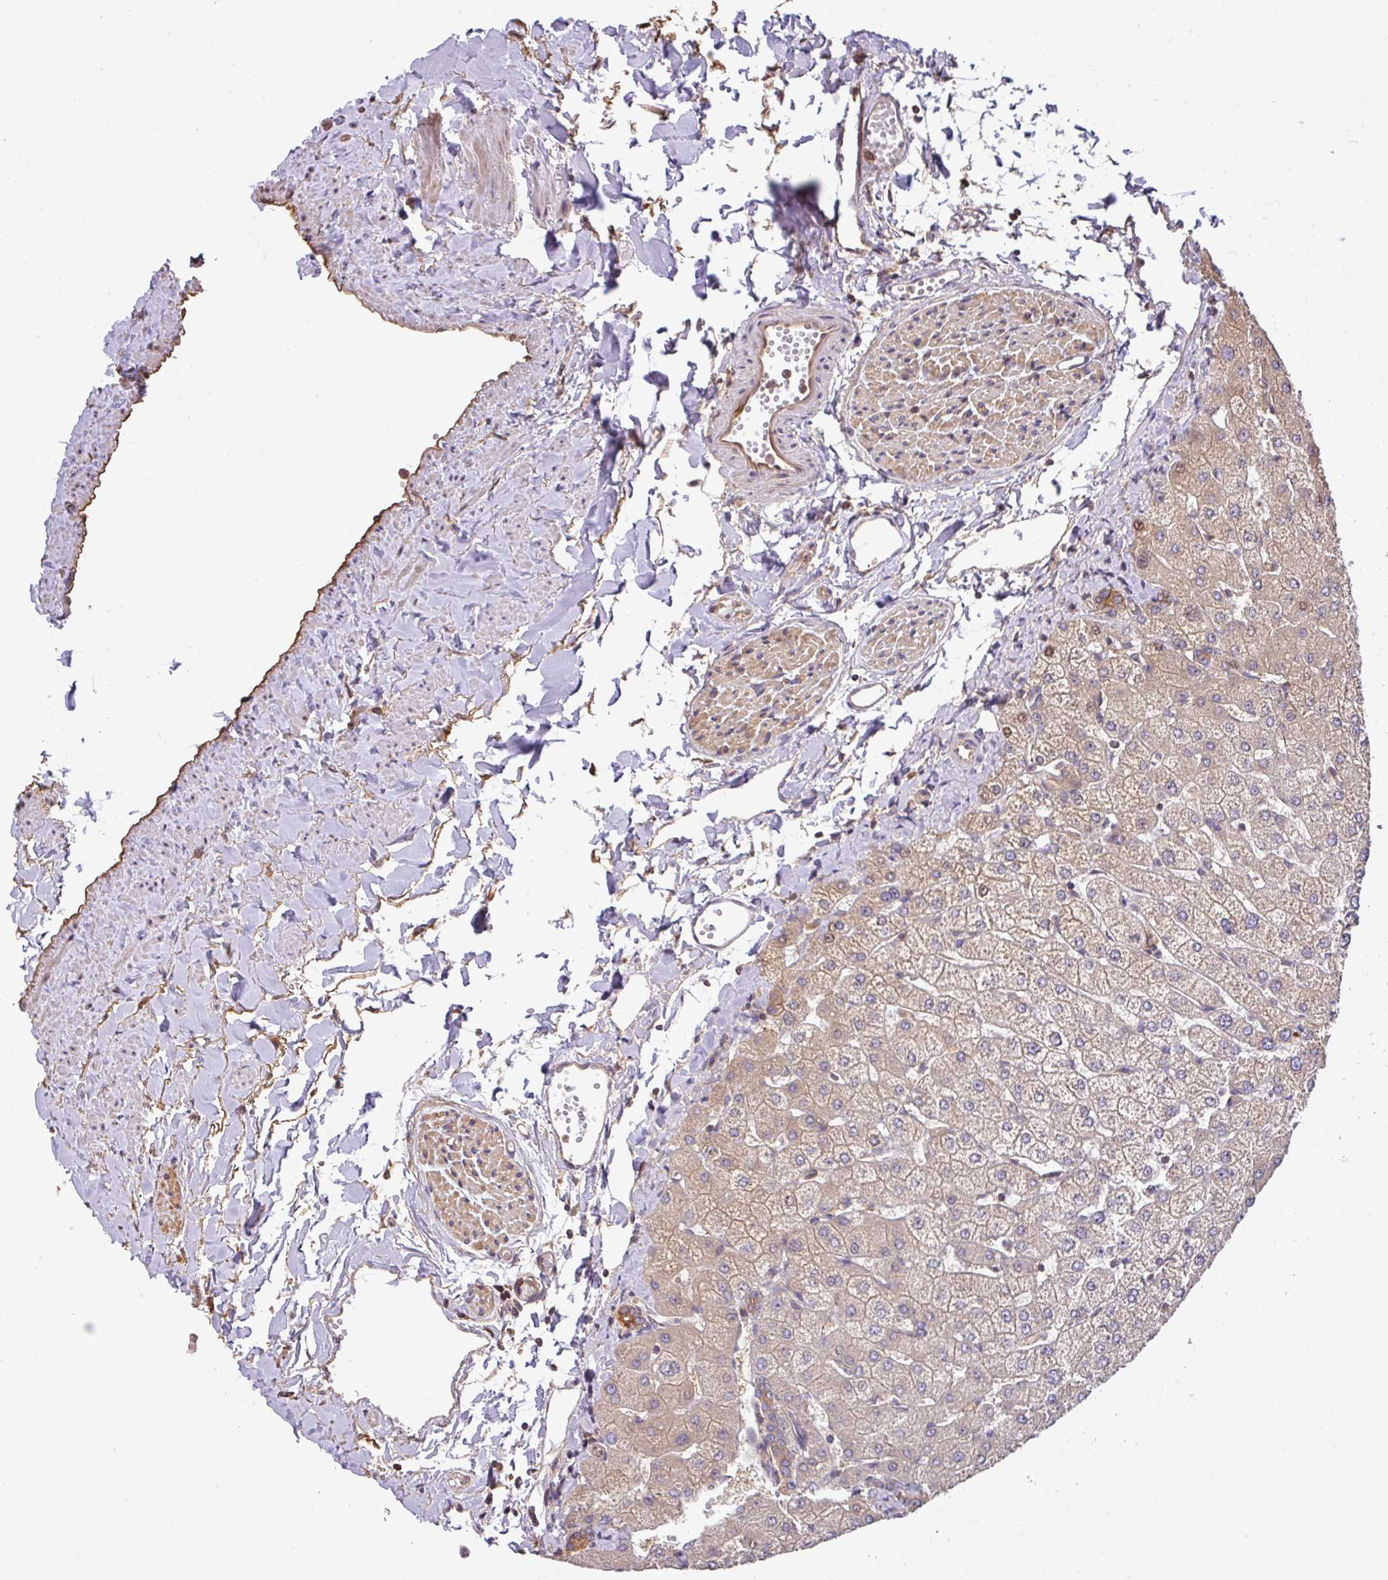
{"staining": {"intensity": "moderate", "quantity": ">75%", "location": "cytoplasmic/membranous"}, "tissue": "liver", "cell_type": "Cholangiocytes", "image_type": "normal", "snomed": [{"axis": "morphology", "description": "Normal tissue, NOS"}, {"axis": "topography", "description": "Liver"}], "caption": "This micrograph demonstrates normal liver stained with immunohistochemistry (IHC) to label a protein in brown. The cytoplasmic/membranous of cholangiocytes show moderate positivity for the protein. Nuclei are counter-stained blue.", "gene": "VENTX", "patient": {"sex": "female", "age": 54}}